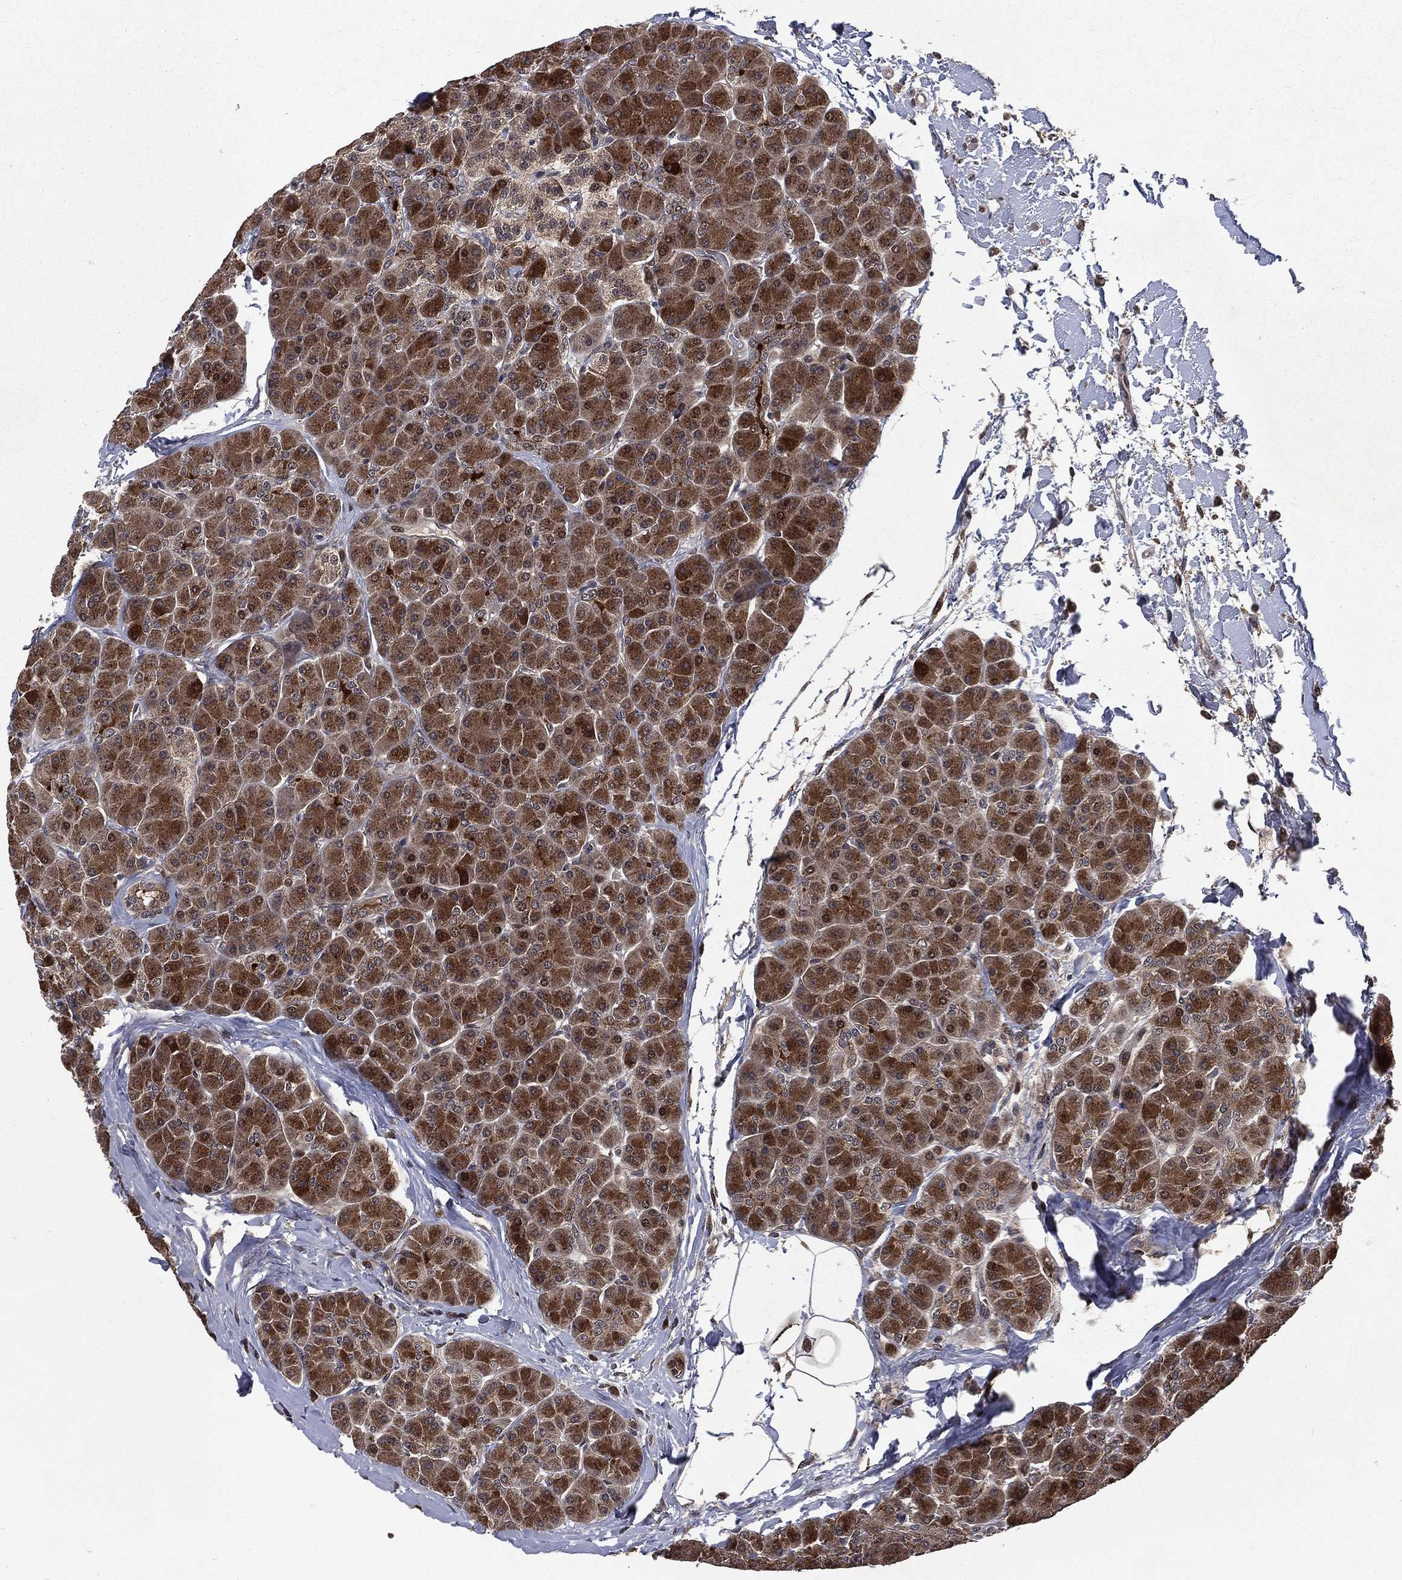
{"staining": {"intensity": "strong", "quantity": ">75%", "location": "cytoplasmic/membranous"}, "tissue": "pancreas", "cell_type": "Exocrine glandular cells", "image_type": "normal", "snomed": [{"axis": "morphology", "description": "Normal tissue, NOS"}, {"axis": "topography", "description": "Pancreas"}], "caption": "Exocrine glandular cells show strong cytoplasmic/membranous staining in approximately >75% of cells in benign pancreas.", "gene": "LENG8", "patient": {"sex": "female", "age": 44}}